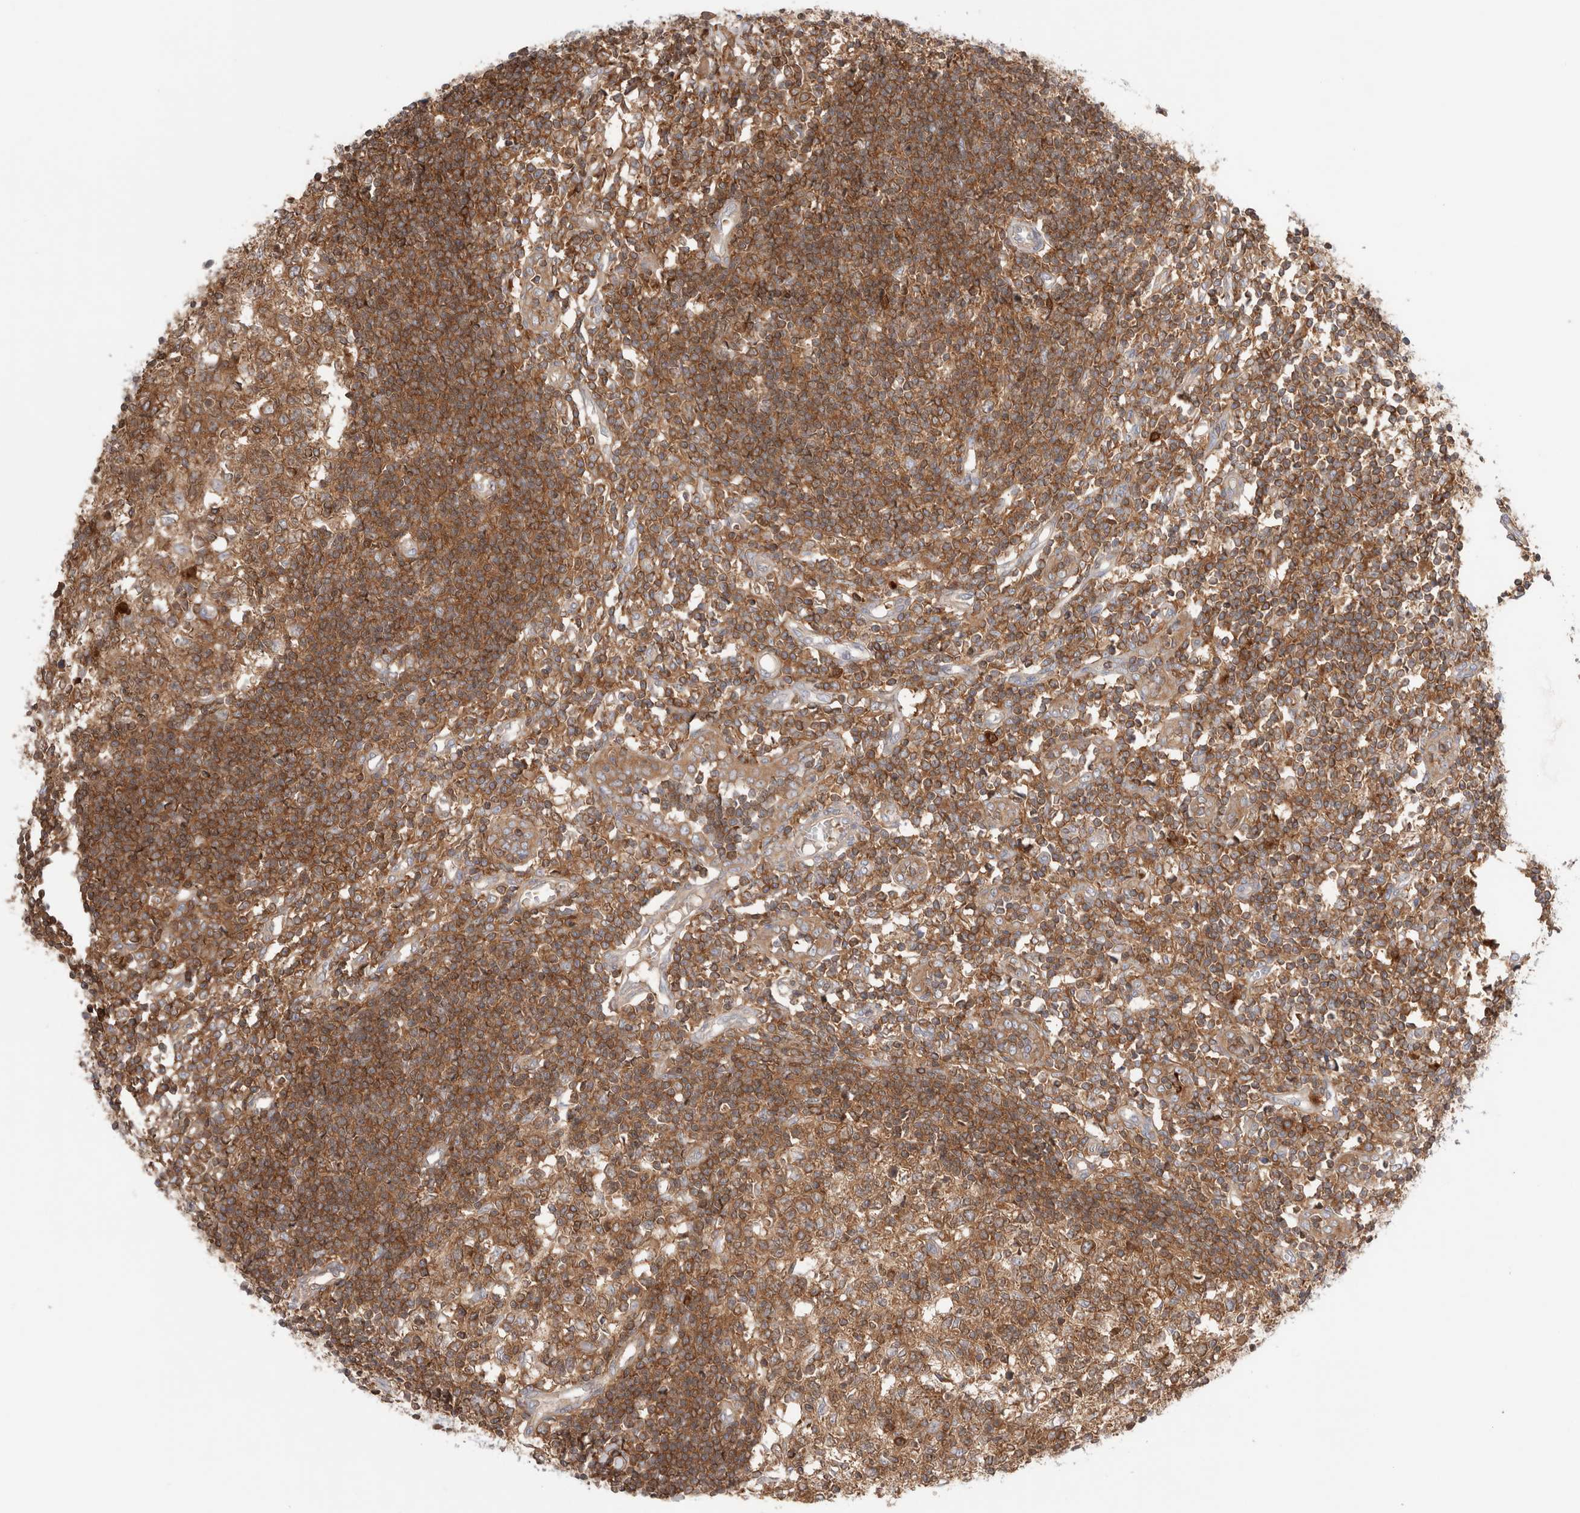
{"staining": {"intensity": "moderate", "quantity": ">75%", "location": "cytoplasmic/membranous"}, "tissue": "lymph node", "cell_type": "Germinal center cells", "image_type": "normal", "snomed": [{"axis": "morphology", "description": "Normal tissue, NOS"}, {"axis": "morphology", "description": "Malignant melanoma, Metastatic site"}, {"axis": "topography", "description": "Lymph node"}], "caption": "Benign lymph node shows moderate cytoplasmic/membranous positivity in about >75% of germinal center cells.", "gene": "KLHL14", "patient": {"sex": "male", "age": 41}}